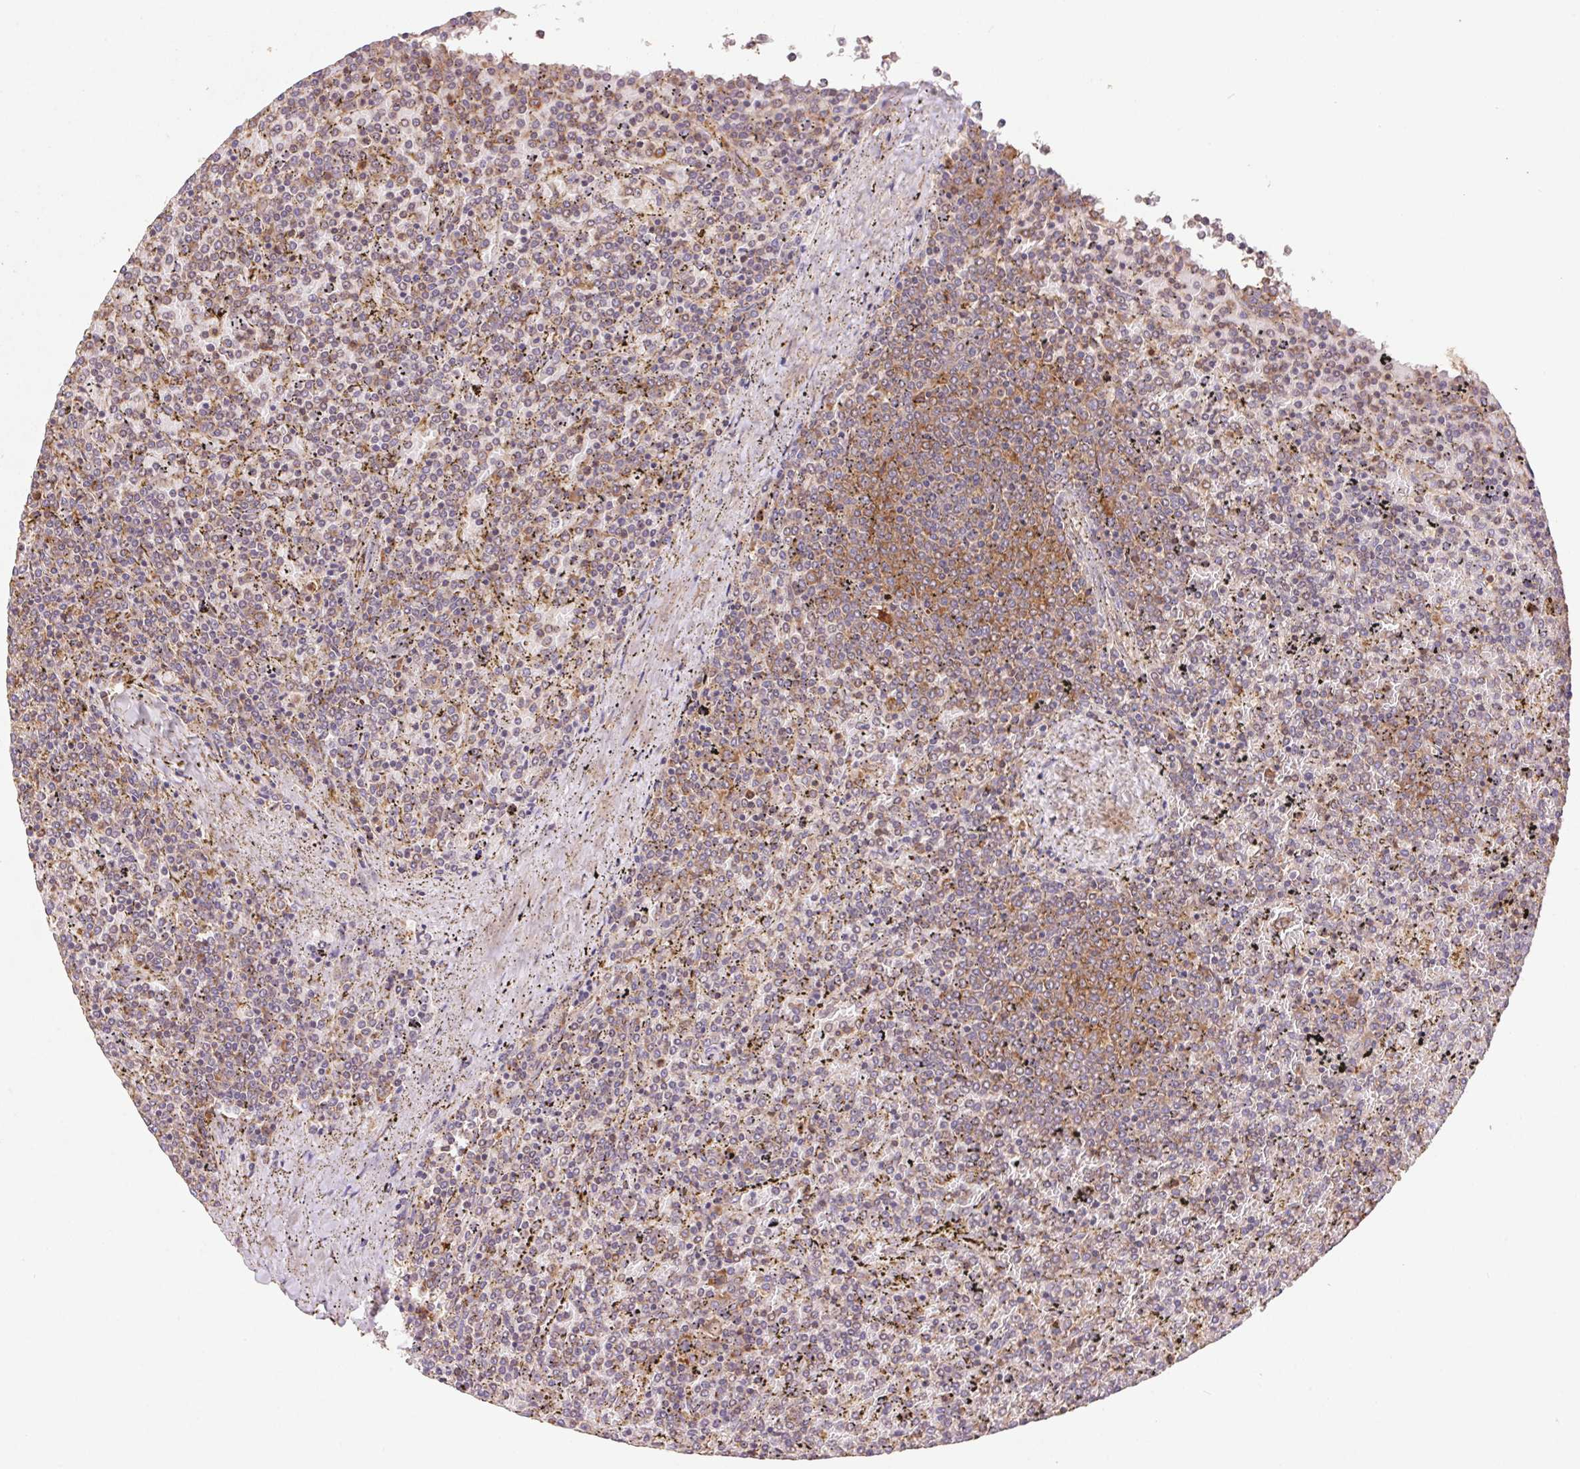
{"staining": {"intensity": "weak", "quantity": "<25%", "location": "cytoplasmic/membranous"}, "tissue": "lymphoma", "cell_type": "Tumor cells", "image_type": "cancer", "snomed": [{"axis": "morphology", "description": "Malignant lymphoma, non-Hodgkin's type, Low grade"}, {"axis": "topography", "description": "Spleen"}], "caption": "This photomicrograph is of lymphoma stained with immunohistochemistry to label a protein in brown with the nuclei are counter-stained blue. There is no staining in tumor cells. The staining was performed using DAB to visualize the protein expression in brown, while the nuclei were stained in blue with hematoxylin (Magnification: 20x).", "gene": "RPL27A", "patient": {"sex": "female", "age": 77}}